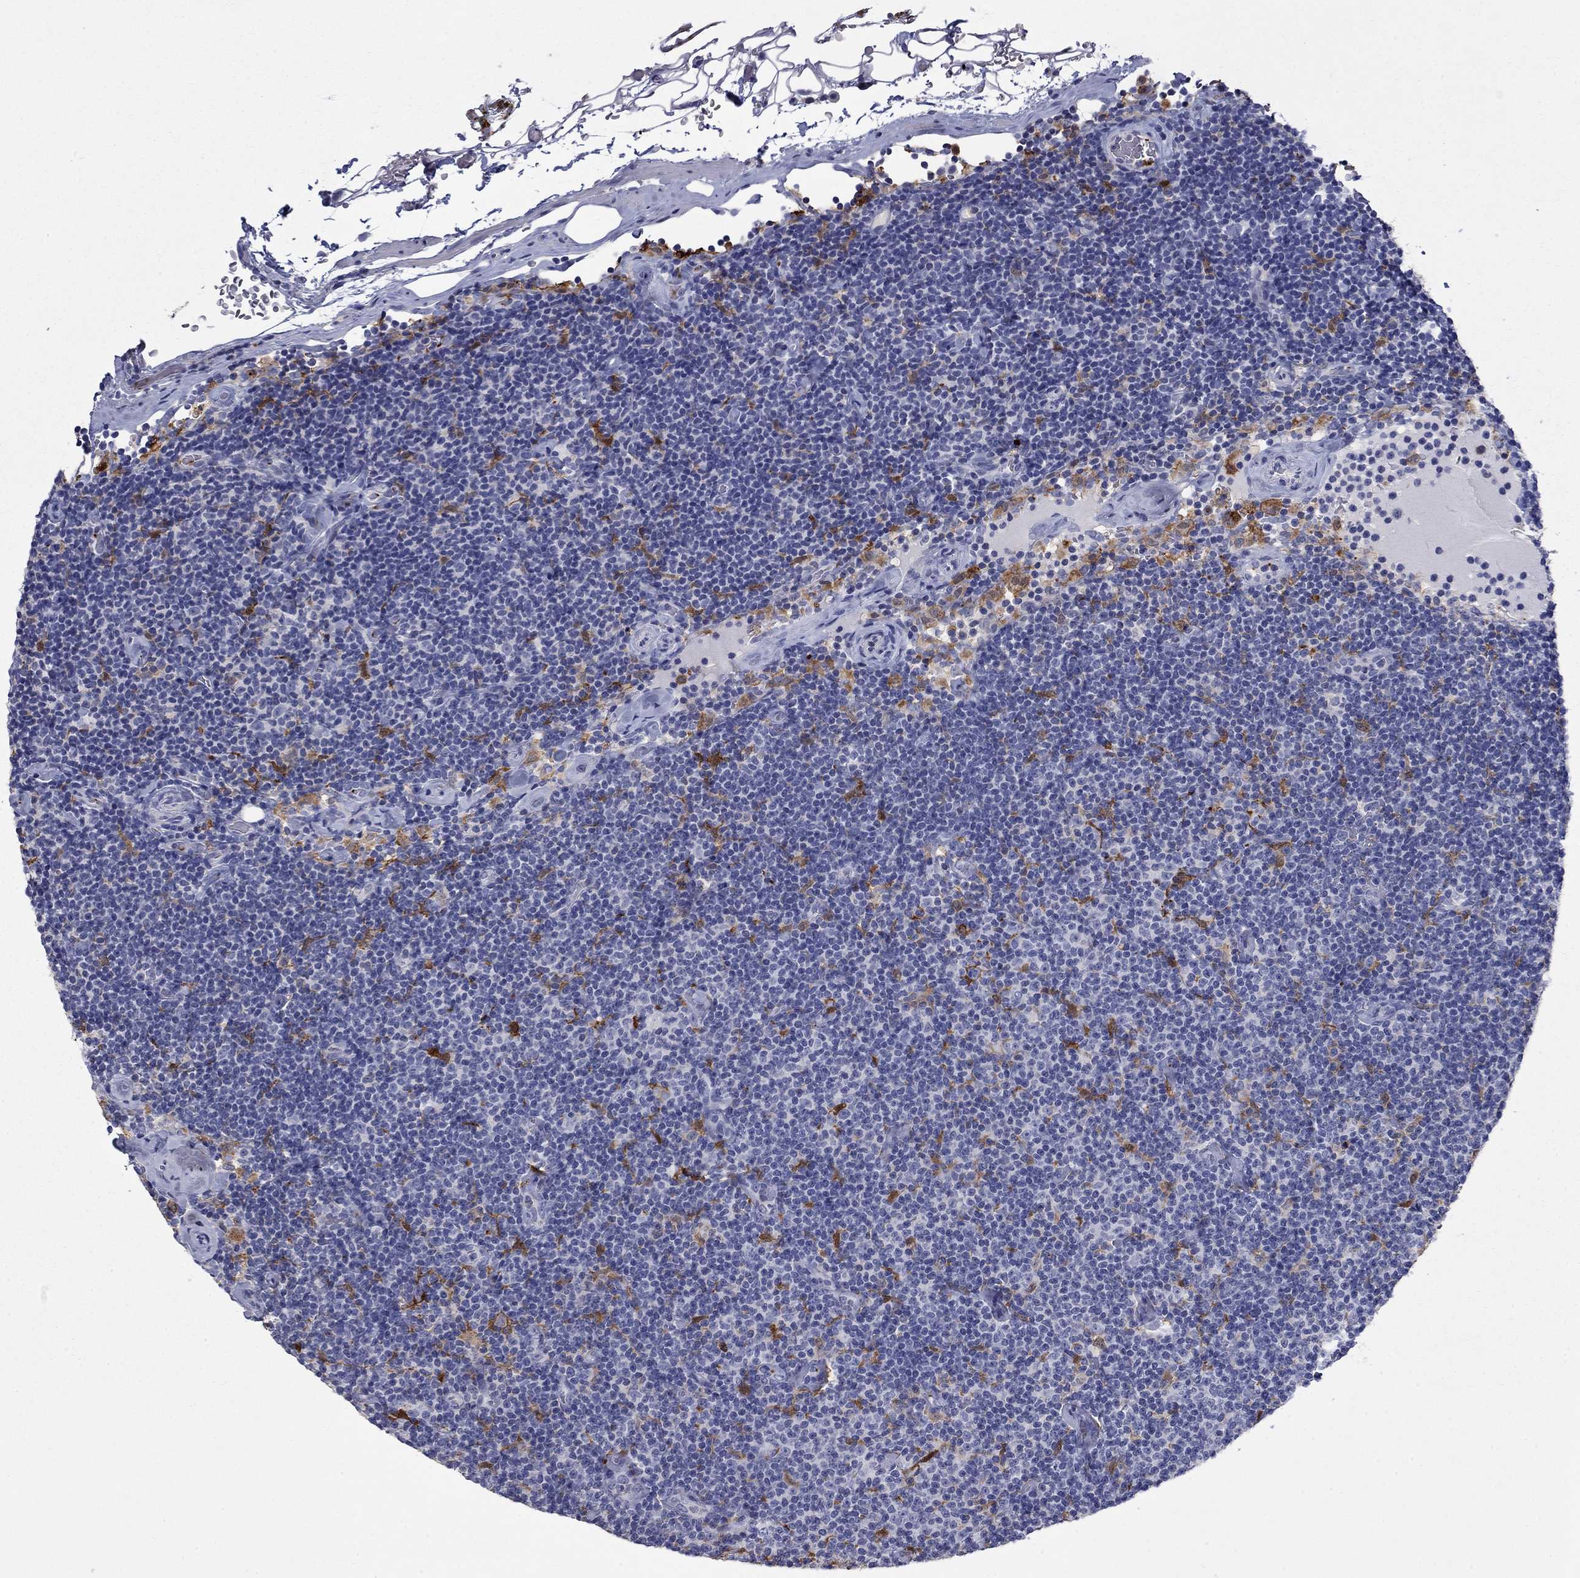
{"staining": {"intensity": "strong", "quantity": "<25%", "location": "cytoplasmic/membranous"}, "tissue": "lymphoma", "cell_type": "Tumor cells", "image_type": "cancer", "snomed": [{"axis": "morphology", "description": "Malignant lymphoma, non-Hodgkin's type, Low grade"}, {"axis": "topography", "description": "Lymph node"}], "caption": "Lymphoma stained with a brown dye shows strong cytoplasmic/membranous positive staining in approximately <25% of tumor cells.", "gene": "PLEK", "patient": {"sex": "male", "age": 81}}